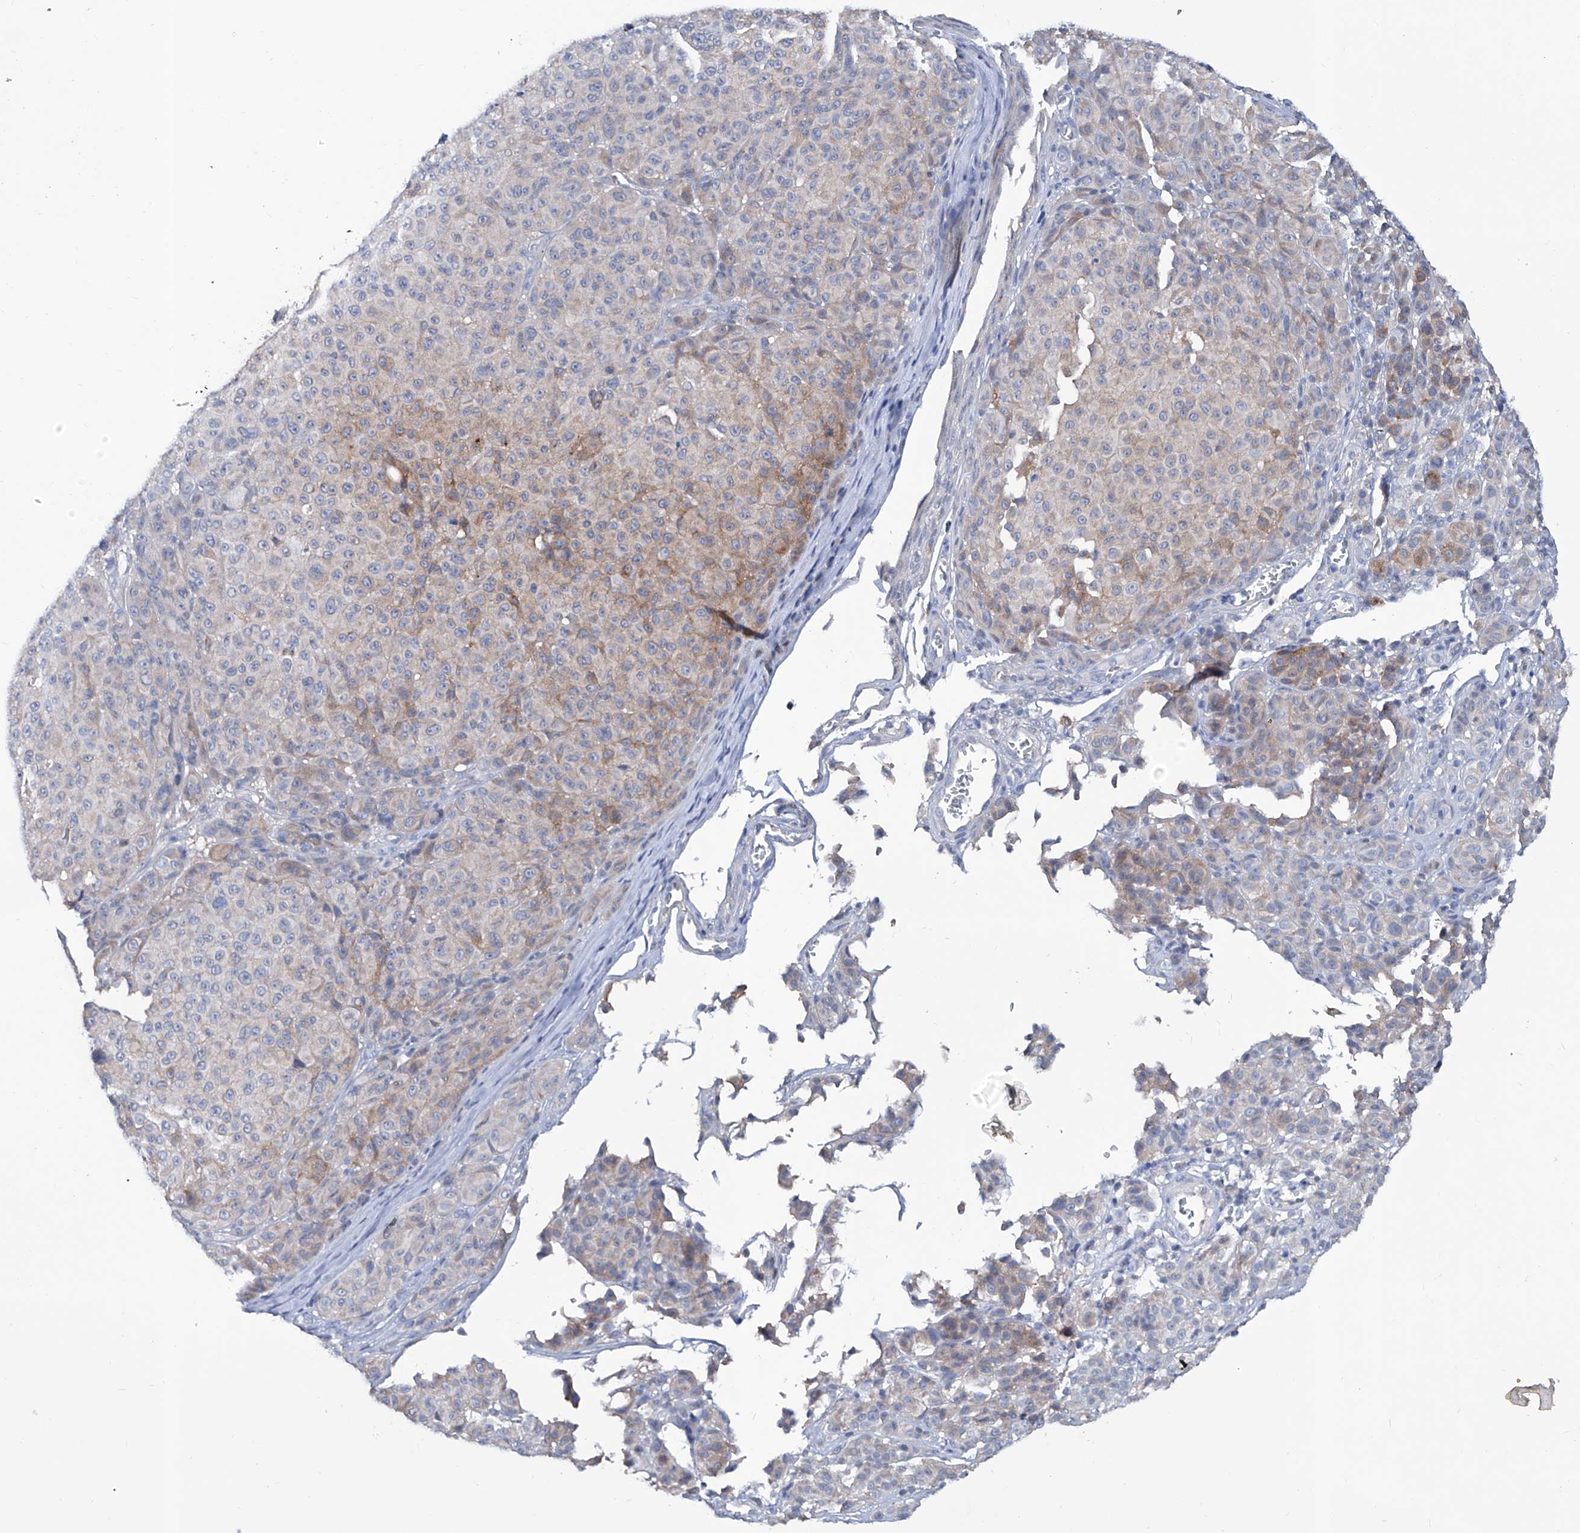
{"staining": {"intensity": "weak", "quantity": "<25%", "location": "cytoplasmic/membranous"}, "tissue": "melanoma", "cell_type": "Tumor cells", "image_type": "cancer", "snomed": [{"axis": "morphology", "description": "Malignant melanoma, NOS"}, {"axis": "topography", "description": "Skin"}], "caption": "A high-resolution image shows IHC staining of melanoma, which reveals no significant staining in tumor cells.", "gene": "KLHL17", "patient": {"sex": "male", "age": 73}}